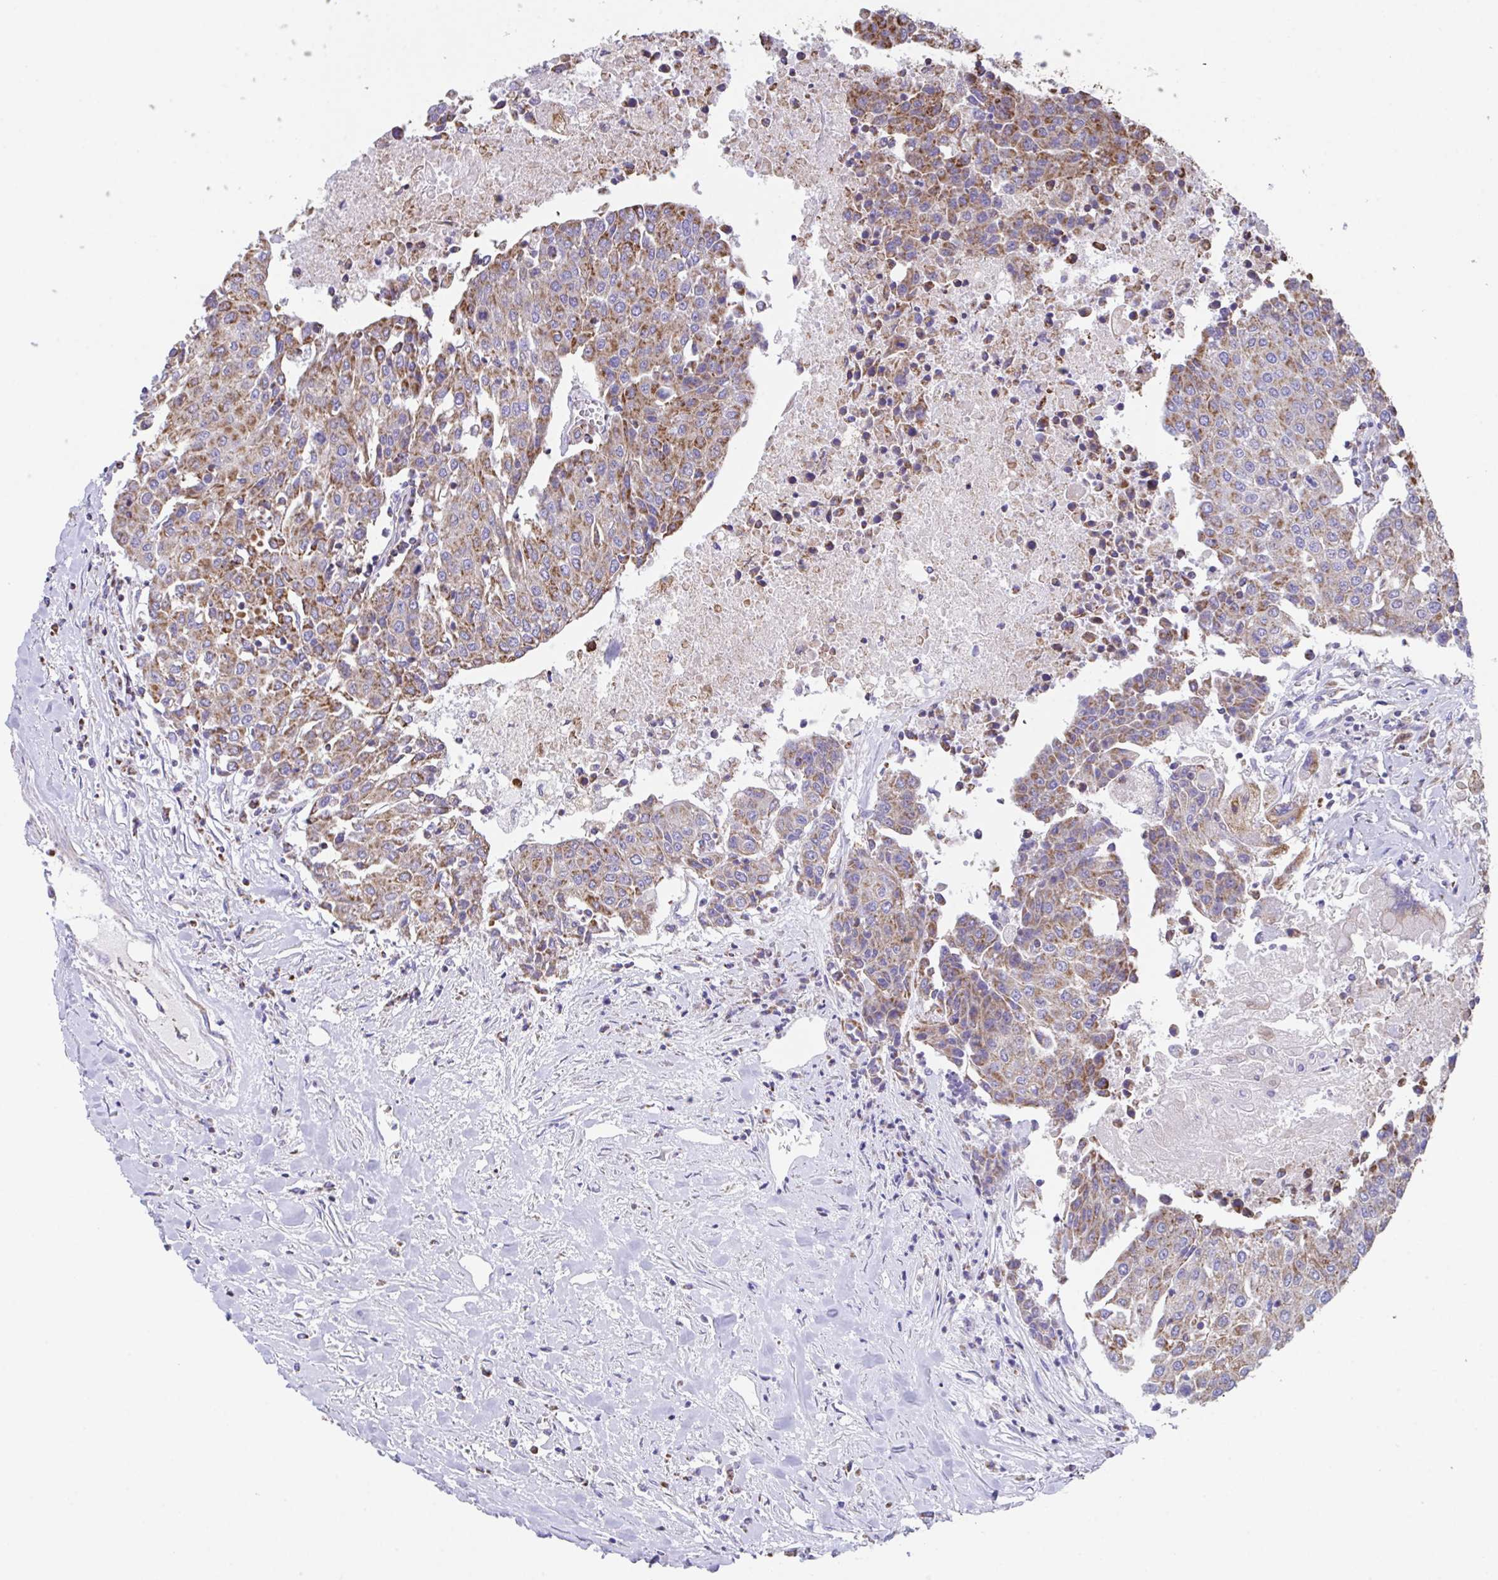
{"staining": {"intensity": "moderate", "quantity": ">75%", "location": "cytoplasmic/membranous"}, "tissue": "urothelial cancer", "cell_type": "Tumor cells", "image_type": "cancer", "snomed": [{"axis": "morphology", "description": "Urothelial carcinoma, High grade"}, {"axis": "topography", "description": "Urinary bladder"}], "caption": "Immunohistochemical staining of urothelial cancer reveals moderate cytoplasmic/membranous protein expression in about >75% of tumor cells.", "gene": "PCMTD2", "patient": {"sex": "female", "age": 85}}